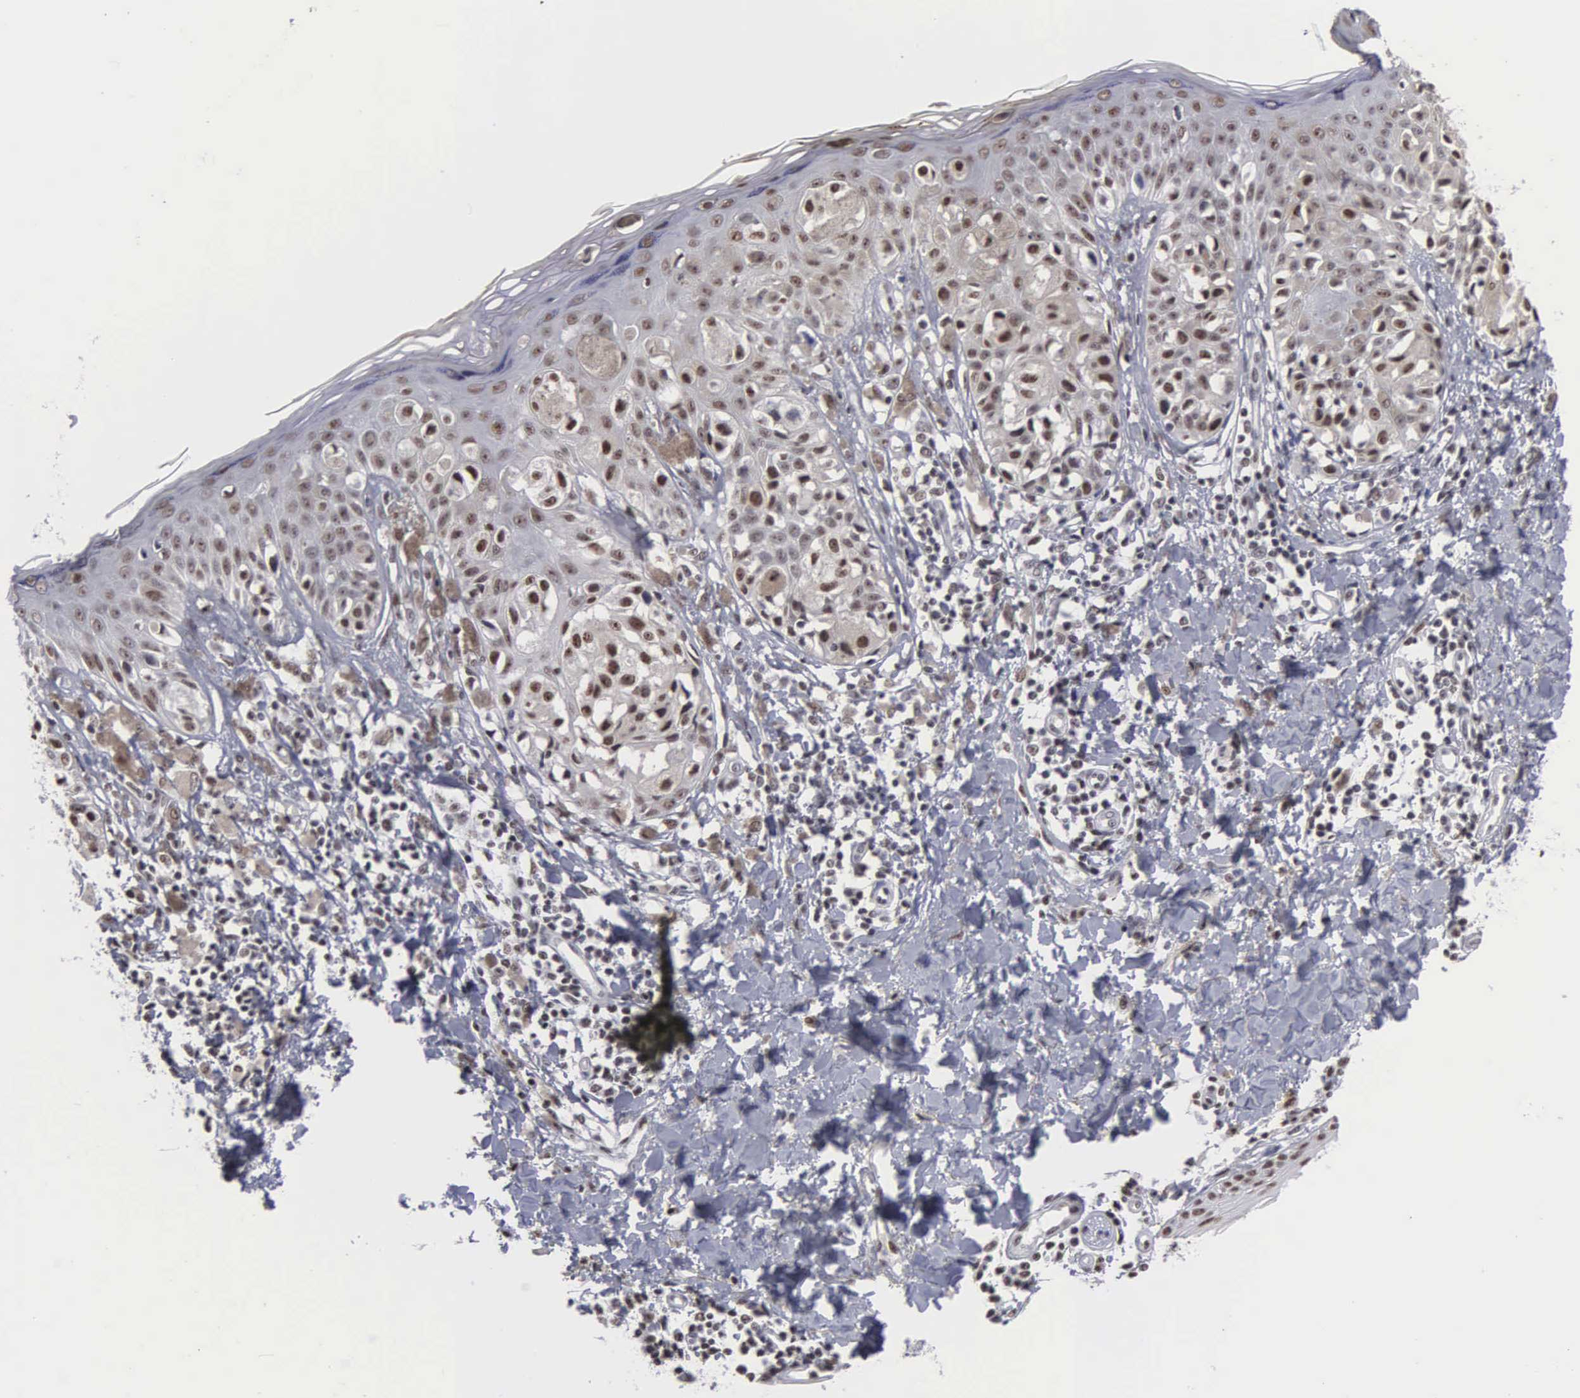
{"staining": {"intensity": "moderate", "quantity": "25%-75%", "location": "cytoplasmic/membranous,nuclear"}, "tissue": "melanoma", "cell_type": "Tumor cells", "image_type": "cancer", "snomed": [{"axis": "morphology", "description": "Malignant melanoma, NOS"}, {"axis": "topography", "description": "Skin"}], "caption": "Protein staining of melanoma tissue exhibits moderate cytoplasmic/membranous and nuclear staining in approximately 25%-75% of tumor cells.", "gene": "KIAA0586", "patient": {"sex": "female", "age": 55}}